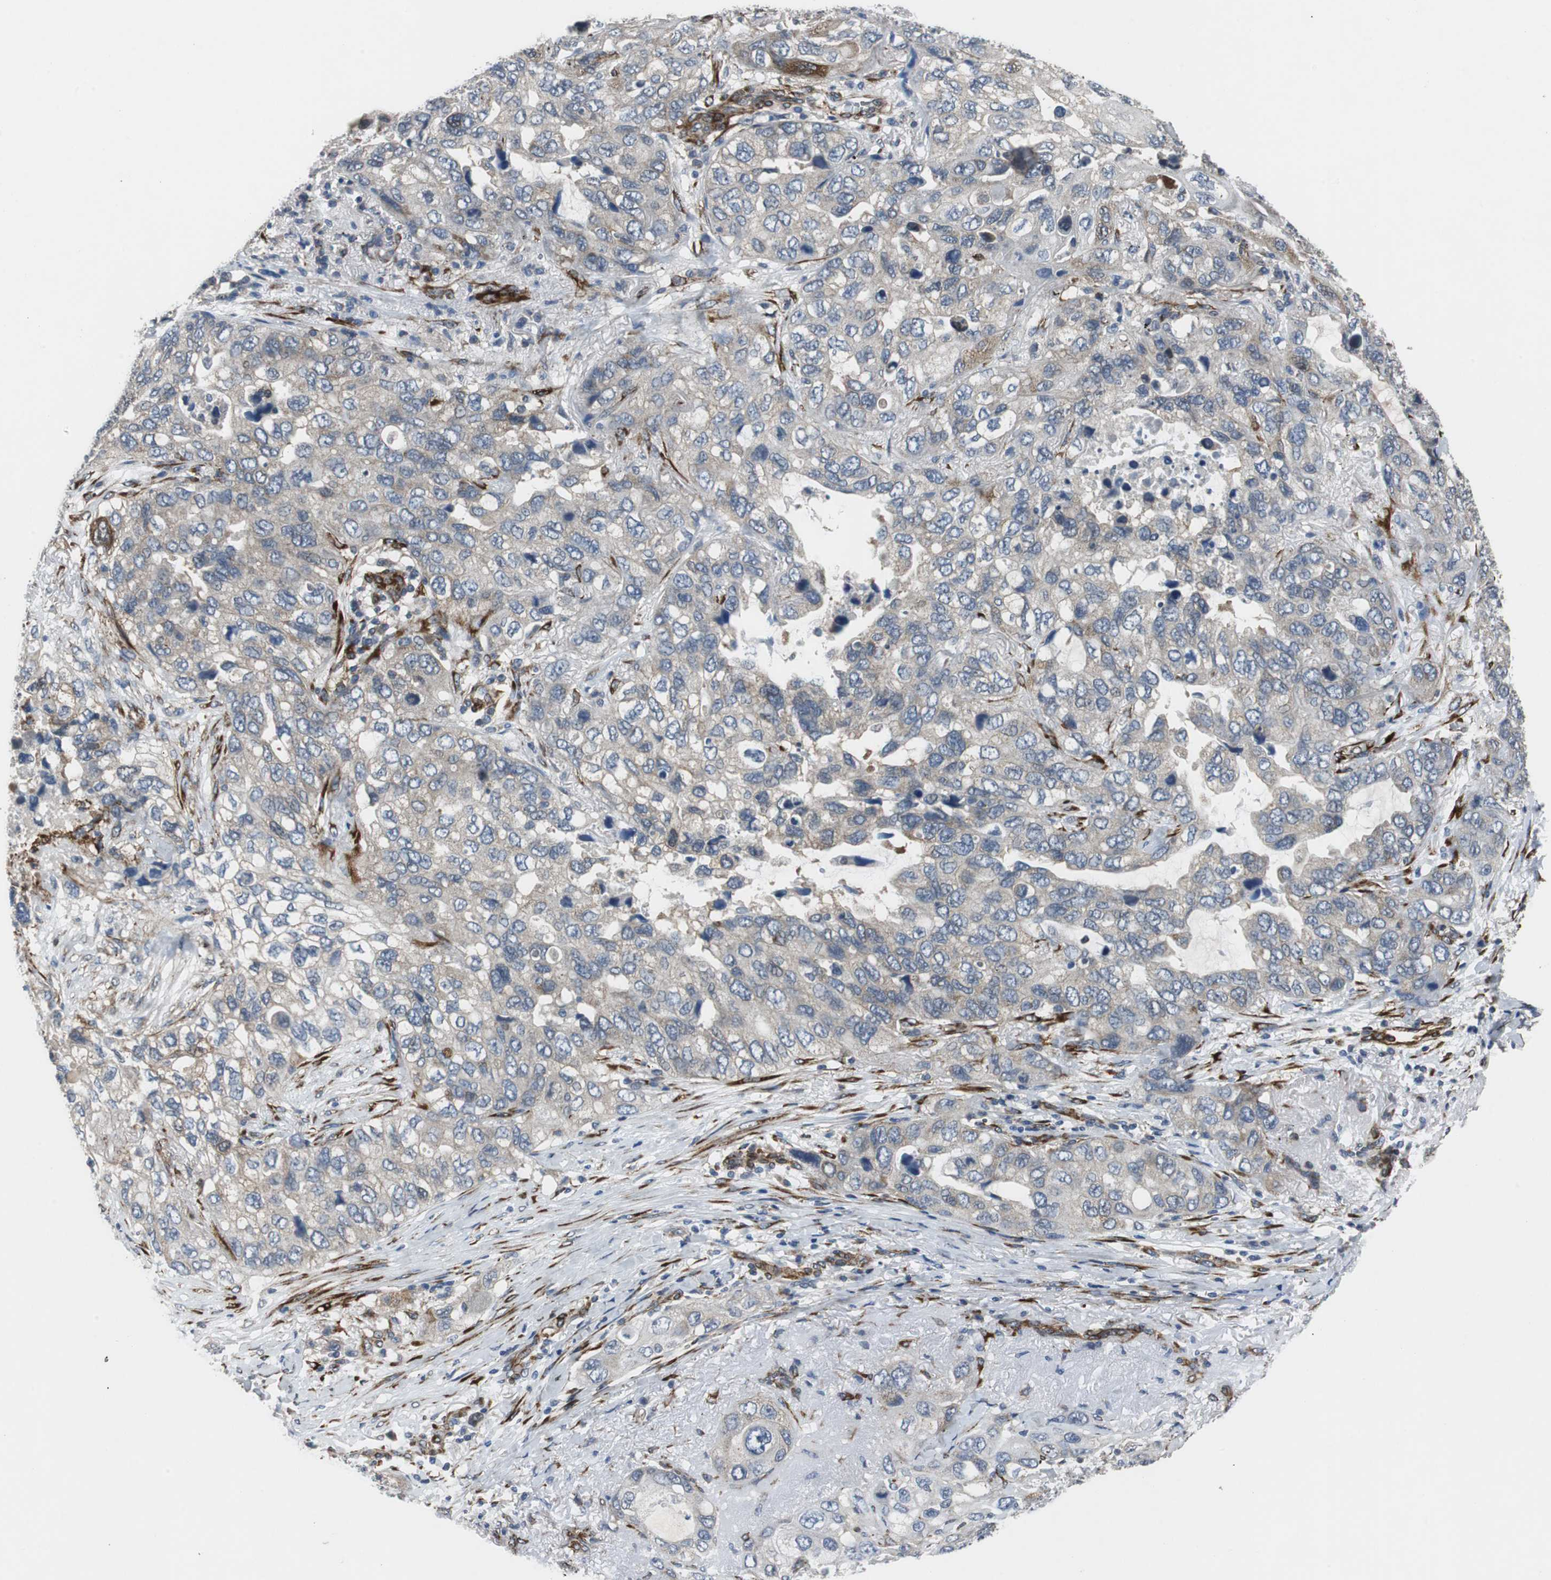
{"staining": {"intensity": "weak", "quantity": ">75%", "location": "cytoplasmic/membranous"}, "tissue": "lung cancer", "cell_type": "Tumor cells", "image_type": "cancer", "snomed": [{"axis": "morphology", "description": "Squamous cell carcinoma, NOS"}, {"axis": "topography", "description": "Lung"}], "caption": "Protein expression analysis of lung cancer shows weak cytoplasmic/membranous expression in about >75% of tumor cells.", "gene": "ISCU", "patient": {"sex": "female", "age": 73}}